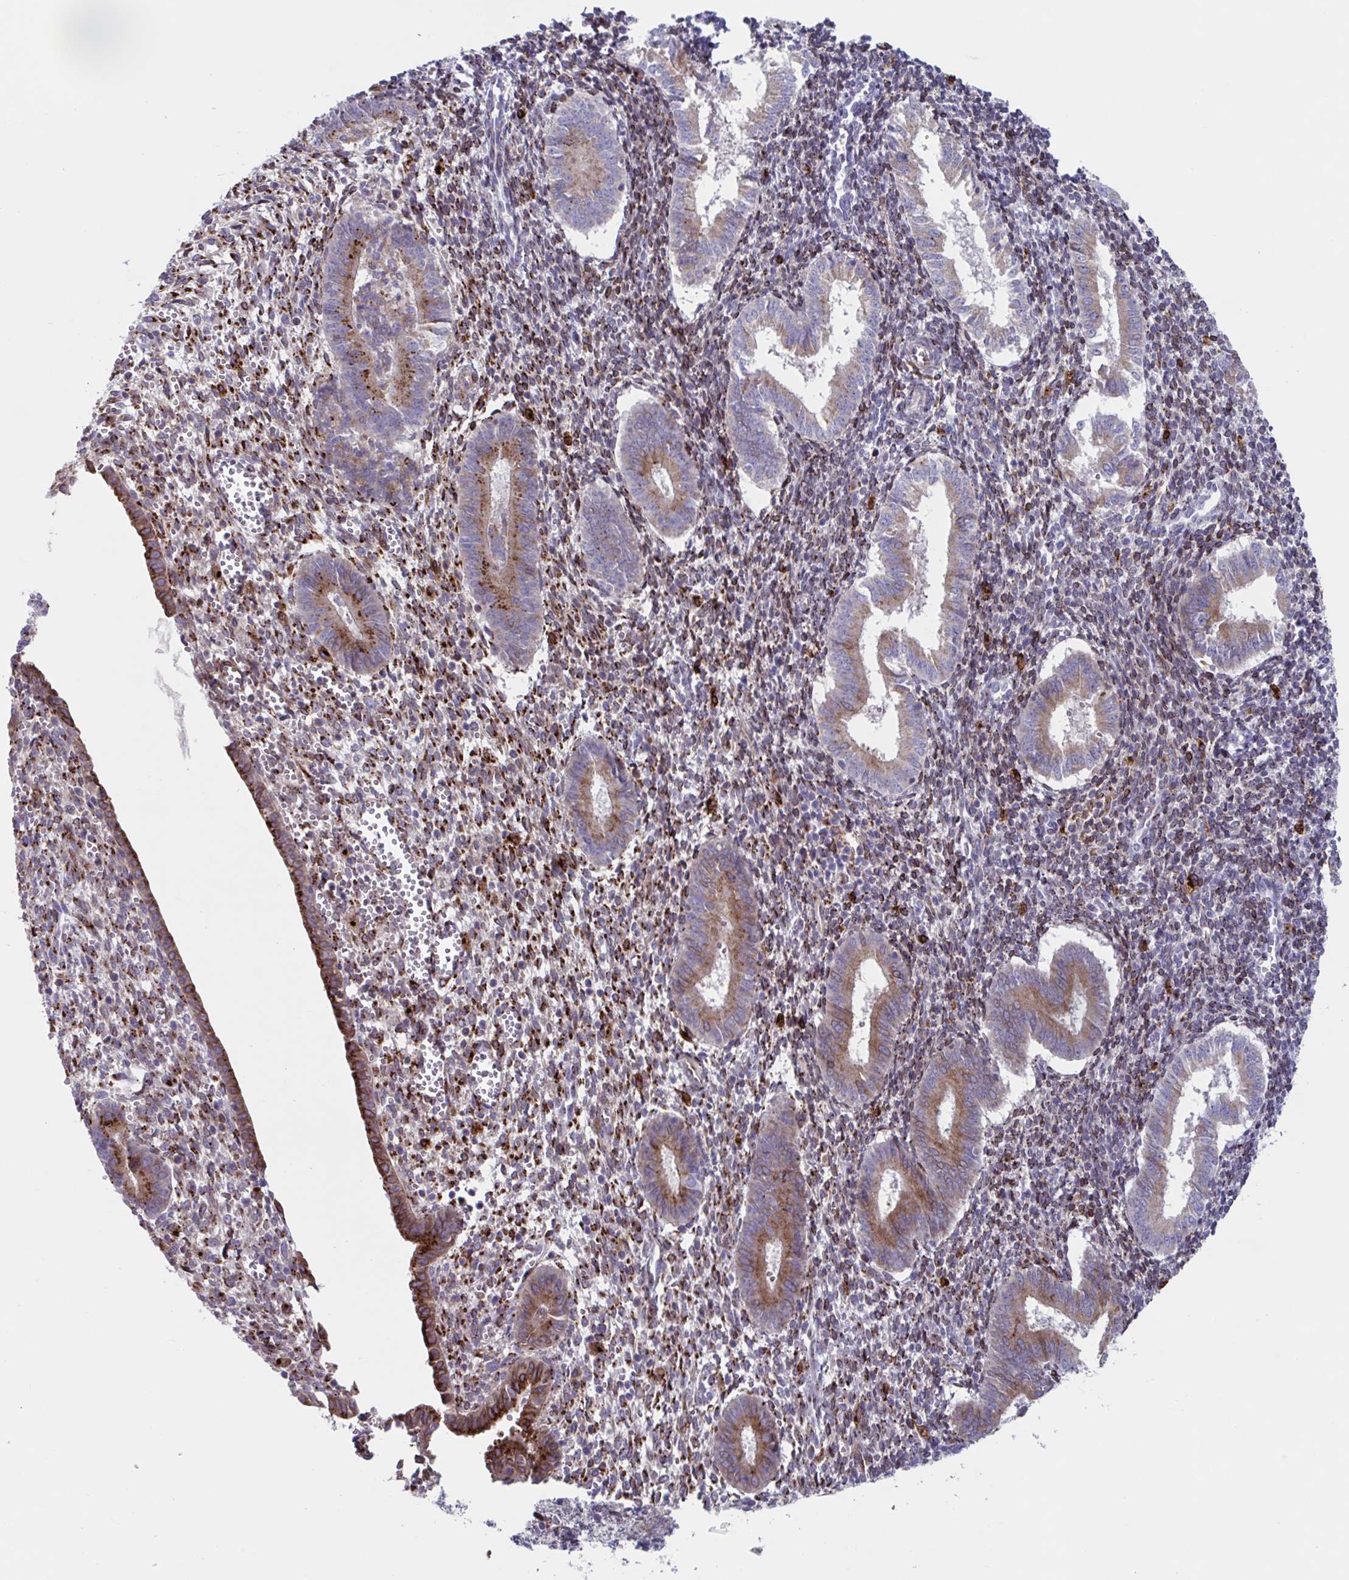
{"staining": {"intensity": "strong", "quantity": "25%-75%", "location": "cytoplasmic/membranous"}, "tissue": "endometrium", "cell_type": "Cells in endometrial stroma", "image_type": "normal", "snomed": [{"axis": "morphology", "description": "Normal tissue, NOS"}, {"axis": "topography", "description": "Endometrium"}], "caption": "Endometrium stained with DAB immunohistochemistry (IHC) reveals high levels of strong cytoplasmic/membranous expression in about 25%-75% of cells in endometrial stroma.", "gene": "RFK", "patient": {"sex": "female", "age": 25}}